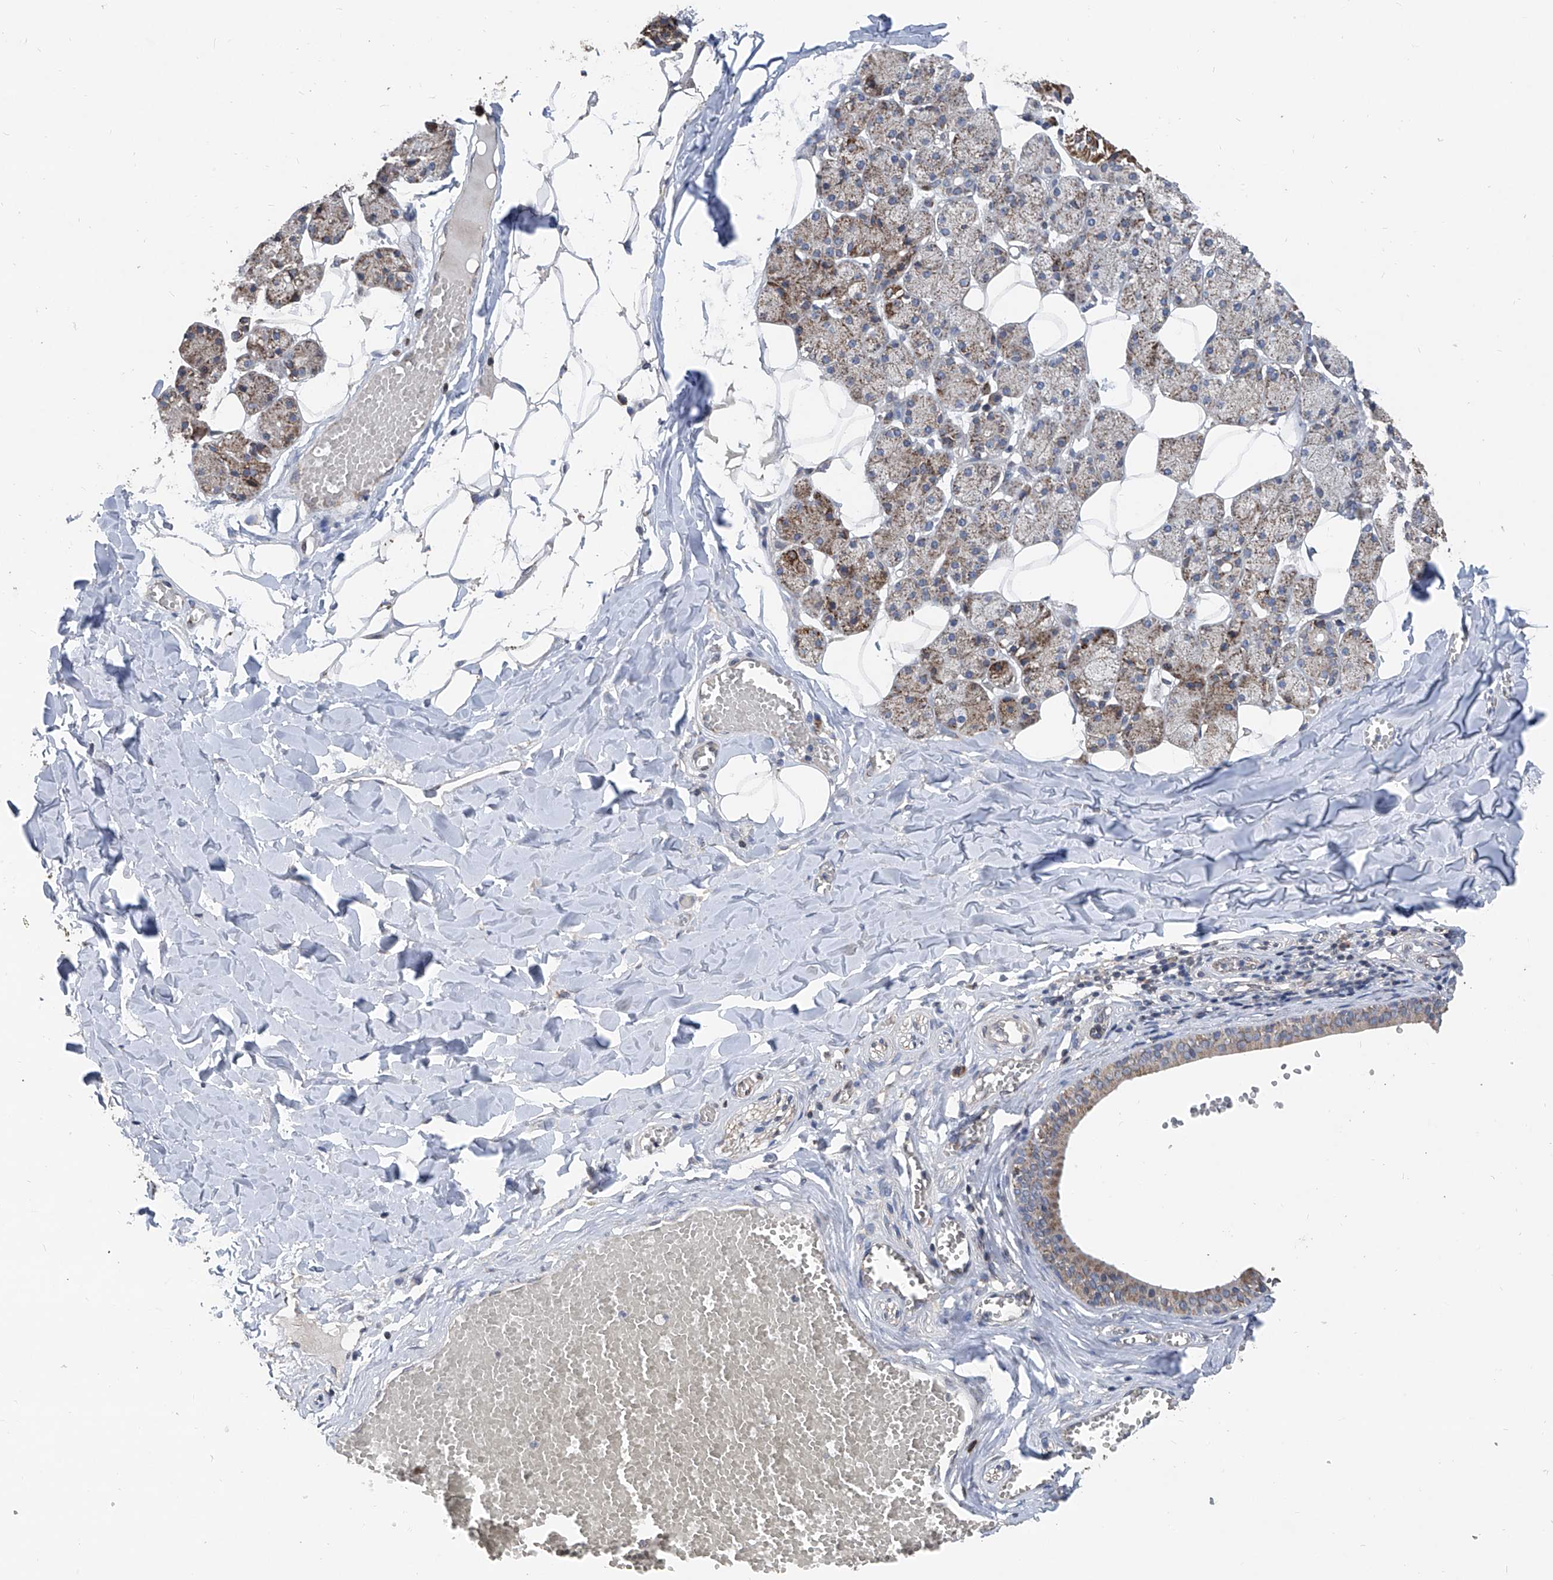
{"staining": {"intensity": "moderate", "quantity": "25%-75%", "location": "cytoplasmic/membranous"}, "tissue": "salivary gland", "cell_type": "Glandular cells", "image_type": "normal", "snomed": [{"axis": "morphology", "description": "Normal tissue, NOS"}, {"axis": "topography", "description": "Salivary gland"}], "caption": "Protein analysis of normal salivary gland reveals moderate cytoplasmic/membranous expression in approximately 25%-75% of glandular cells.", "gene": "BCKDHB", "patient": {"sex": "female", "age": 33}}